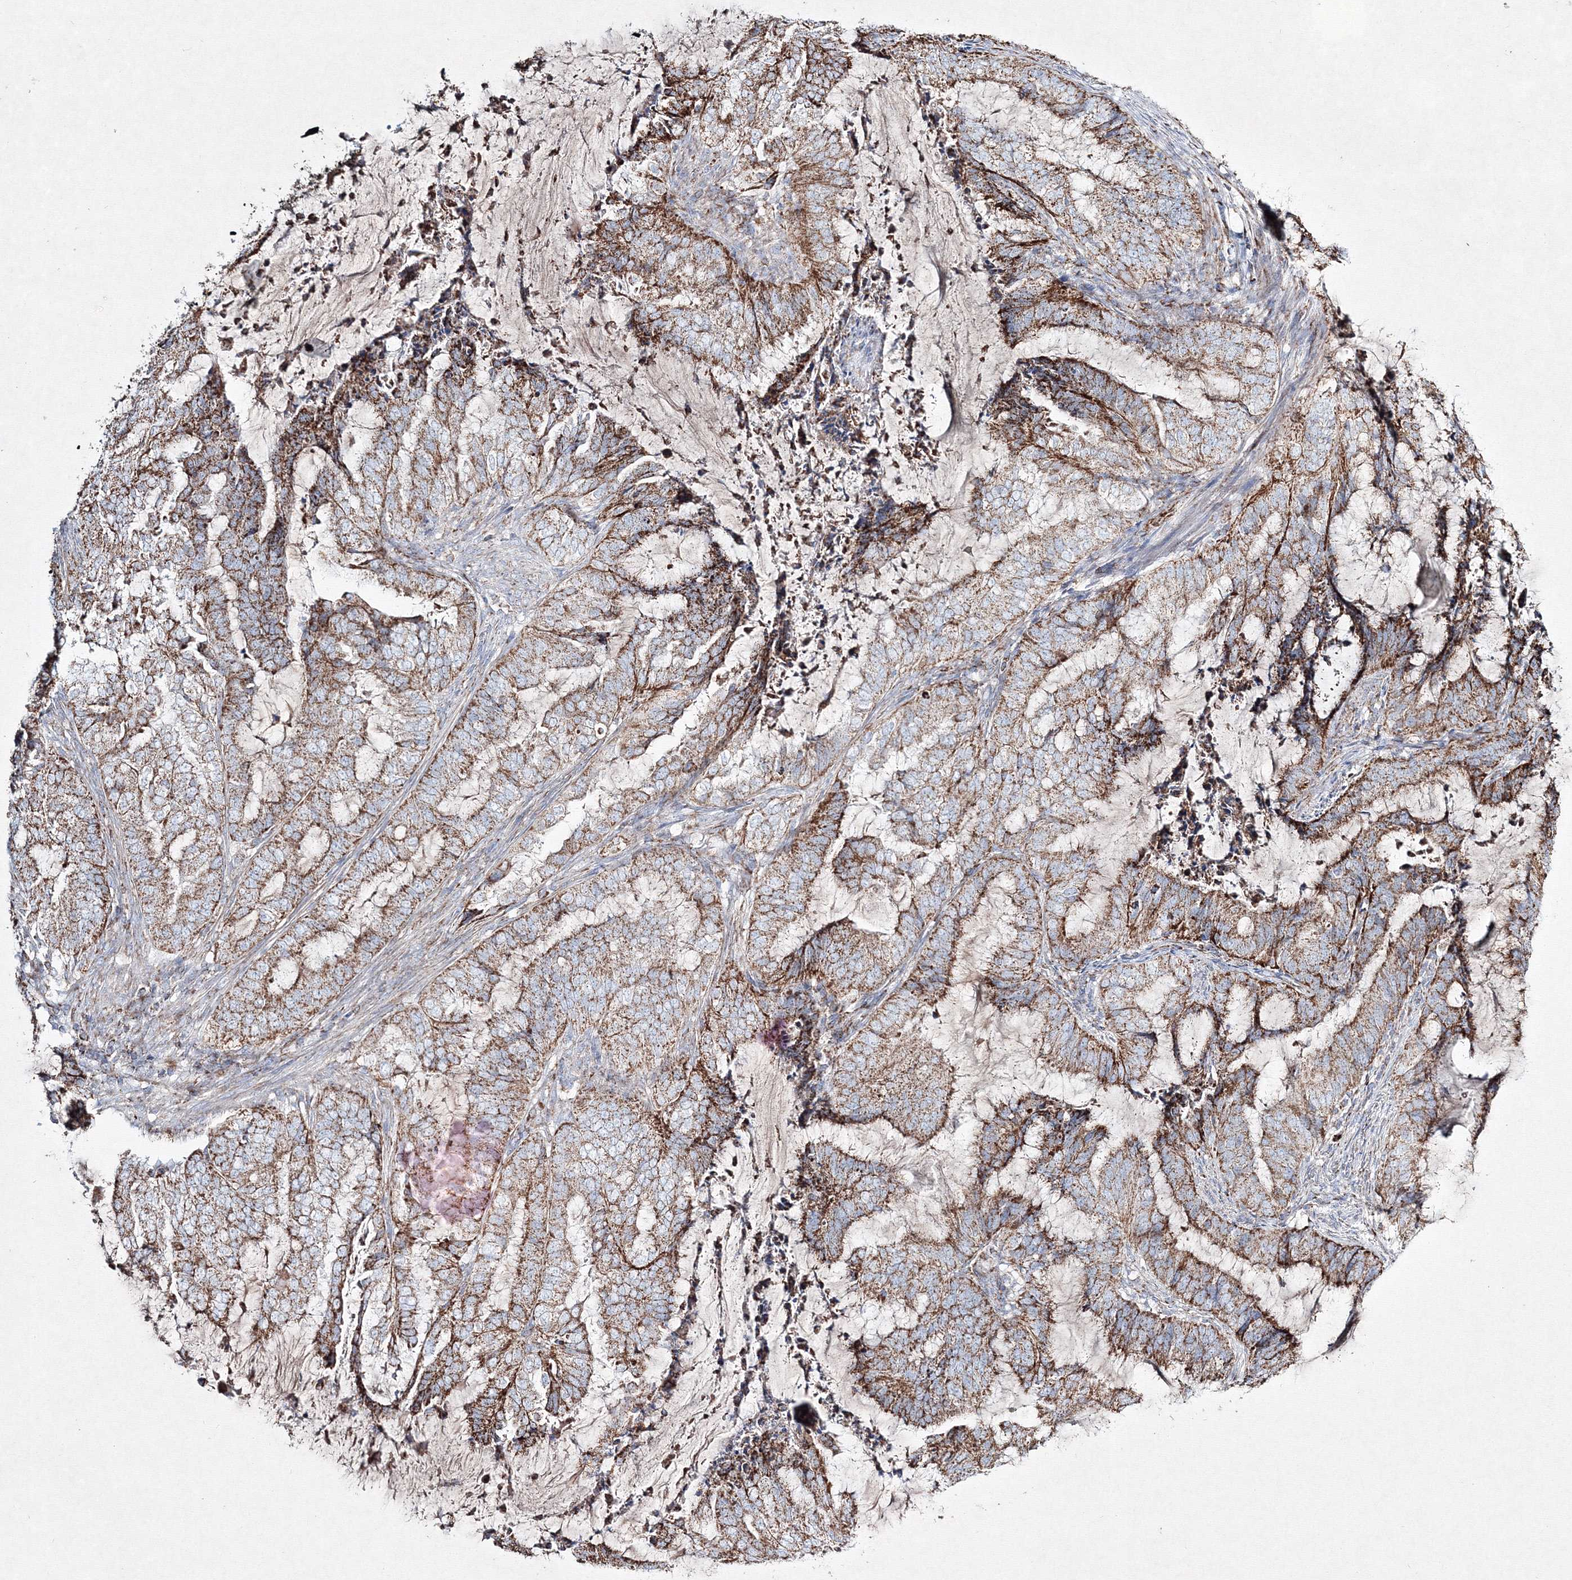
{"staining": {"intensity": "moderate", "quantity": ">75%", "location": "cytoplasmic/membranous"}, "tissue": "endometrial cancer", "cell_type": "Tumor cells", "image_type": "cancer", "snomed": [{"axis": "morphology", "description": "Adenocarcinoma, NOS"}, {"axis": "topography", "description": "Endometrium"}], "caption": "Endometrial cancer (adenocarcinoma) was stained to show a protein in brown. There is medium levels of moderate cytoplasmic/membranous staining in about >75% of tumor cells.", "gene": "IGSF9", "patient": {"sex": "female", "age": 51}}